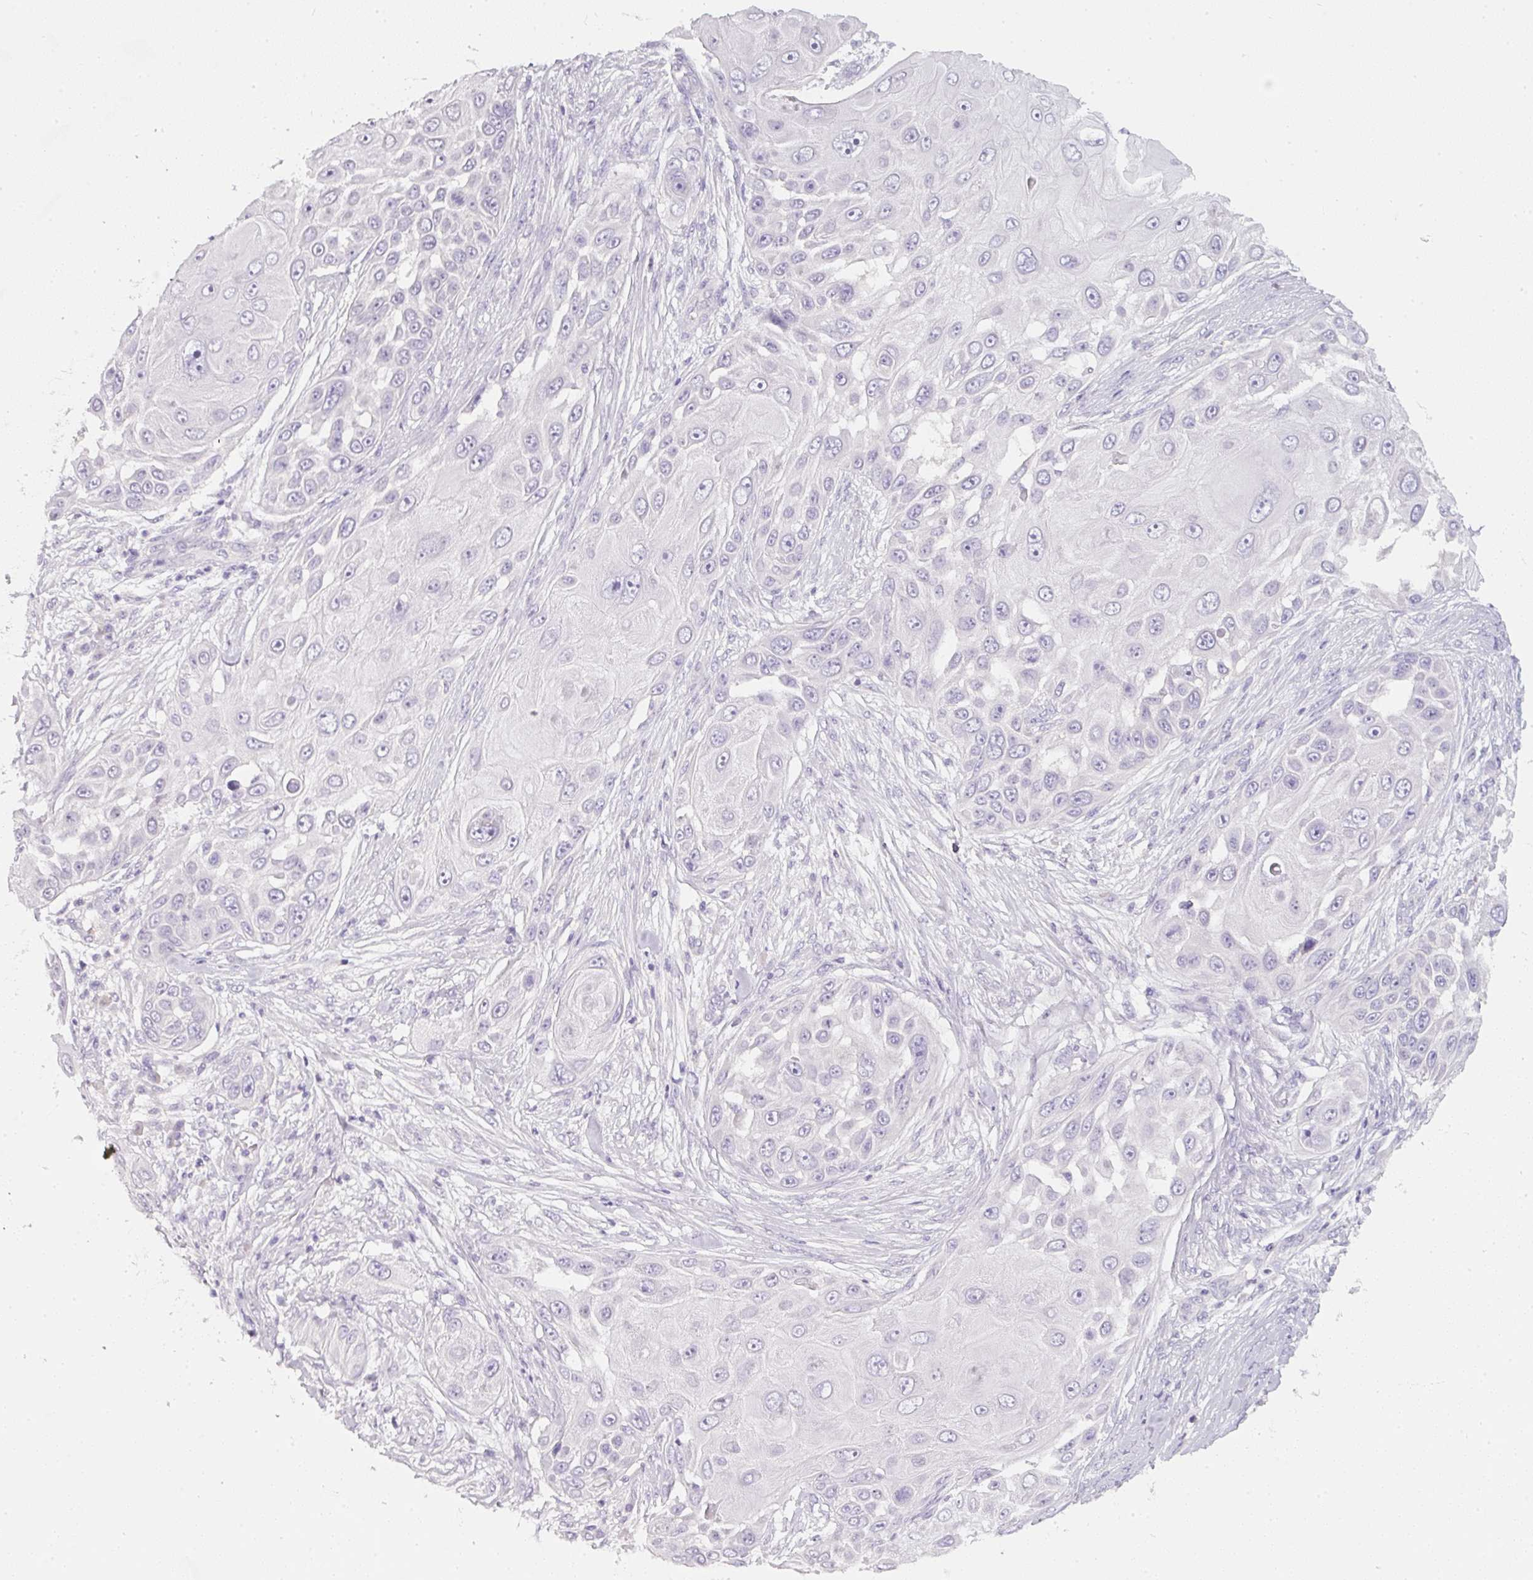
{"staining": {"intensity": "negative", "quantity": "none", "location": "none"}, "tissue": "skin cancer", "cell_type": "Tumor cells", "image_type": "cancer", "snomed": [{"axis": "morphology", "description": "Squamous cell carcinoma, NOS"}, {"axis": "topography", "description": "Skin"}], "caption": "Skin cancer stained for a protein using immunohistochemistry (IHC) reveals no positivity tumor cells.", "gene": "SLC2A2", "patient": {"sex": "female", "age": 44}}